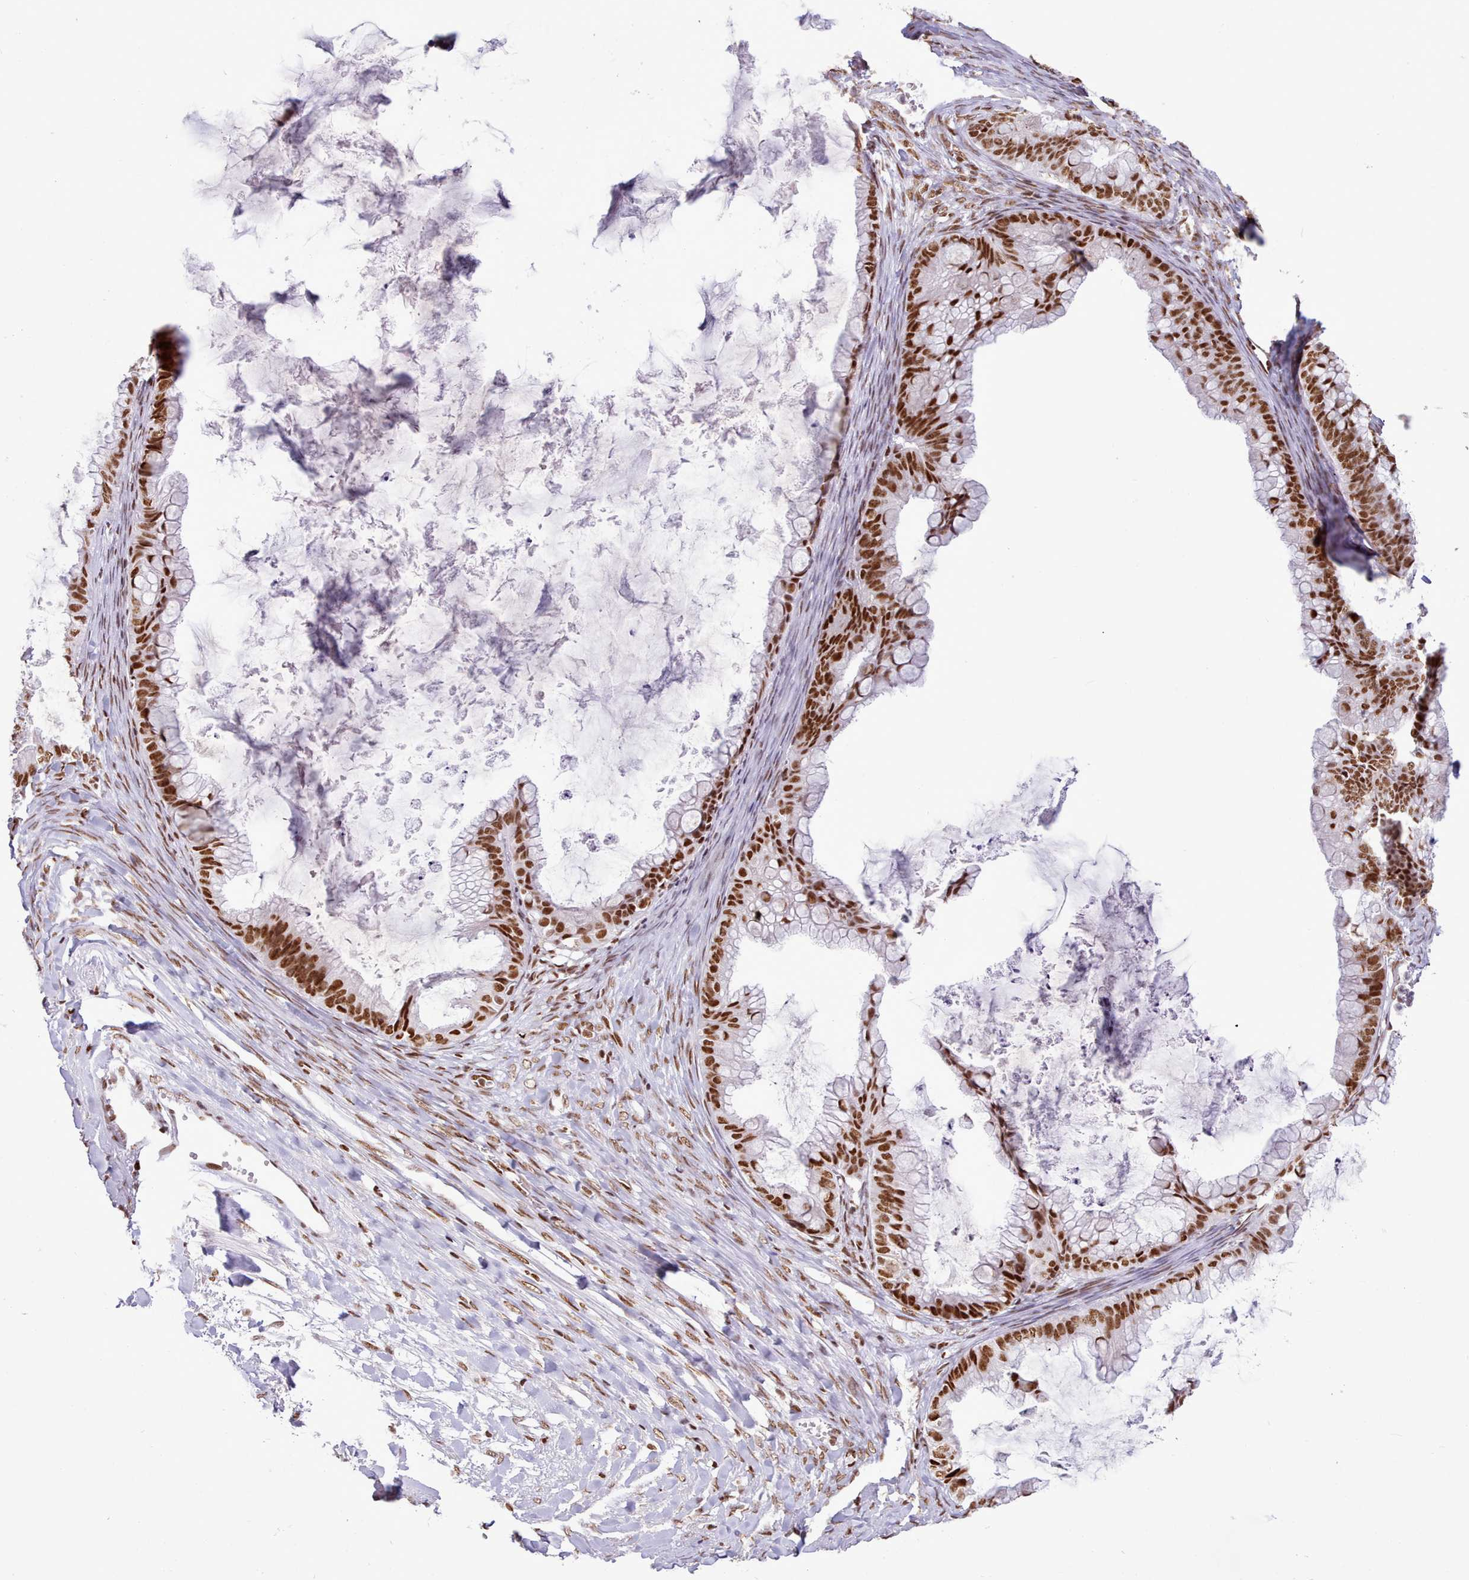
{"staining": {"intensity": "strong", "quantity": ">75%", "location": "nuclear"}, "tissue": "ovarian cancer", "cell_type": "Tumor cells", "image_type": "cancer", "snomed": [{"axis": "morphology", "description": "Cystadenocarcinoma, mucinous, NOS"}, {"axis": "topography", "description": "Ovary"}], "caption": "Immunohistochemical staining of human ovarian cancer (mucinous cystadenocarcinoma) reveals high levels of strong nuclear positivity in approximately >75% of tumor cells.", "gene": "TAF15", "patient": {"sex": "female", "age": 35}}